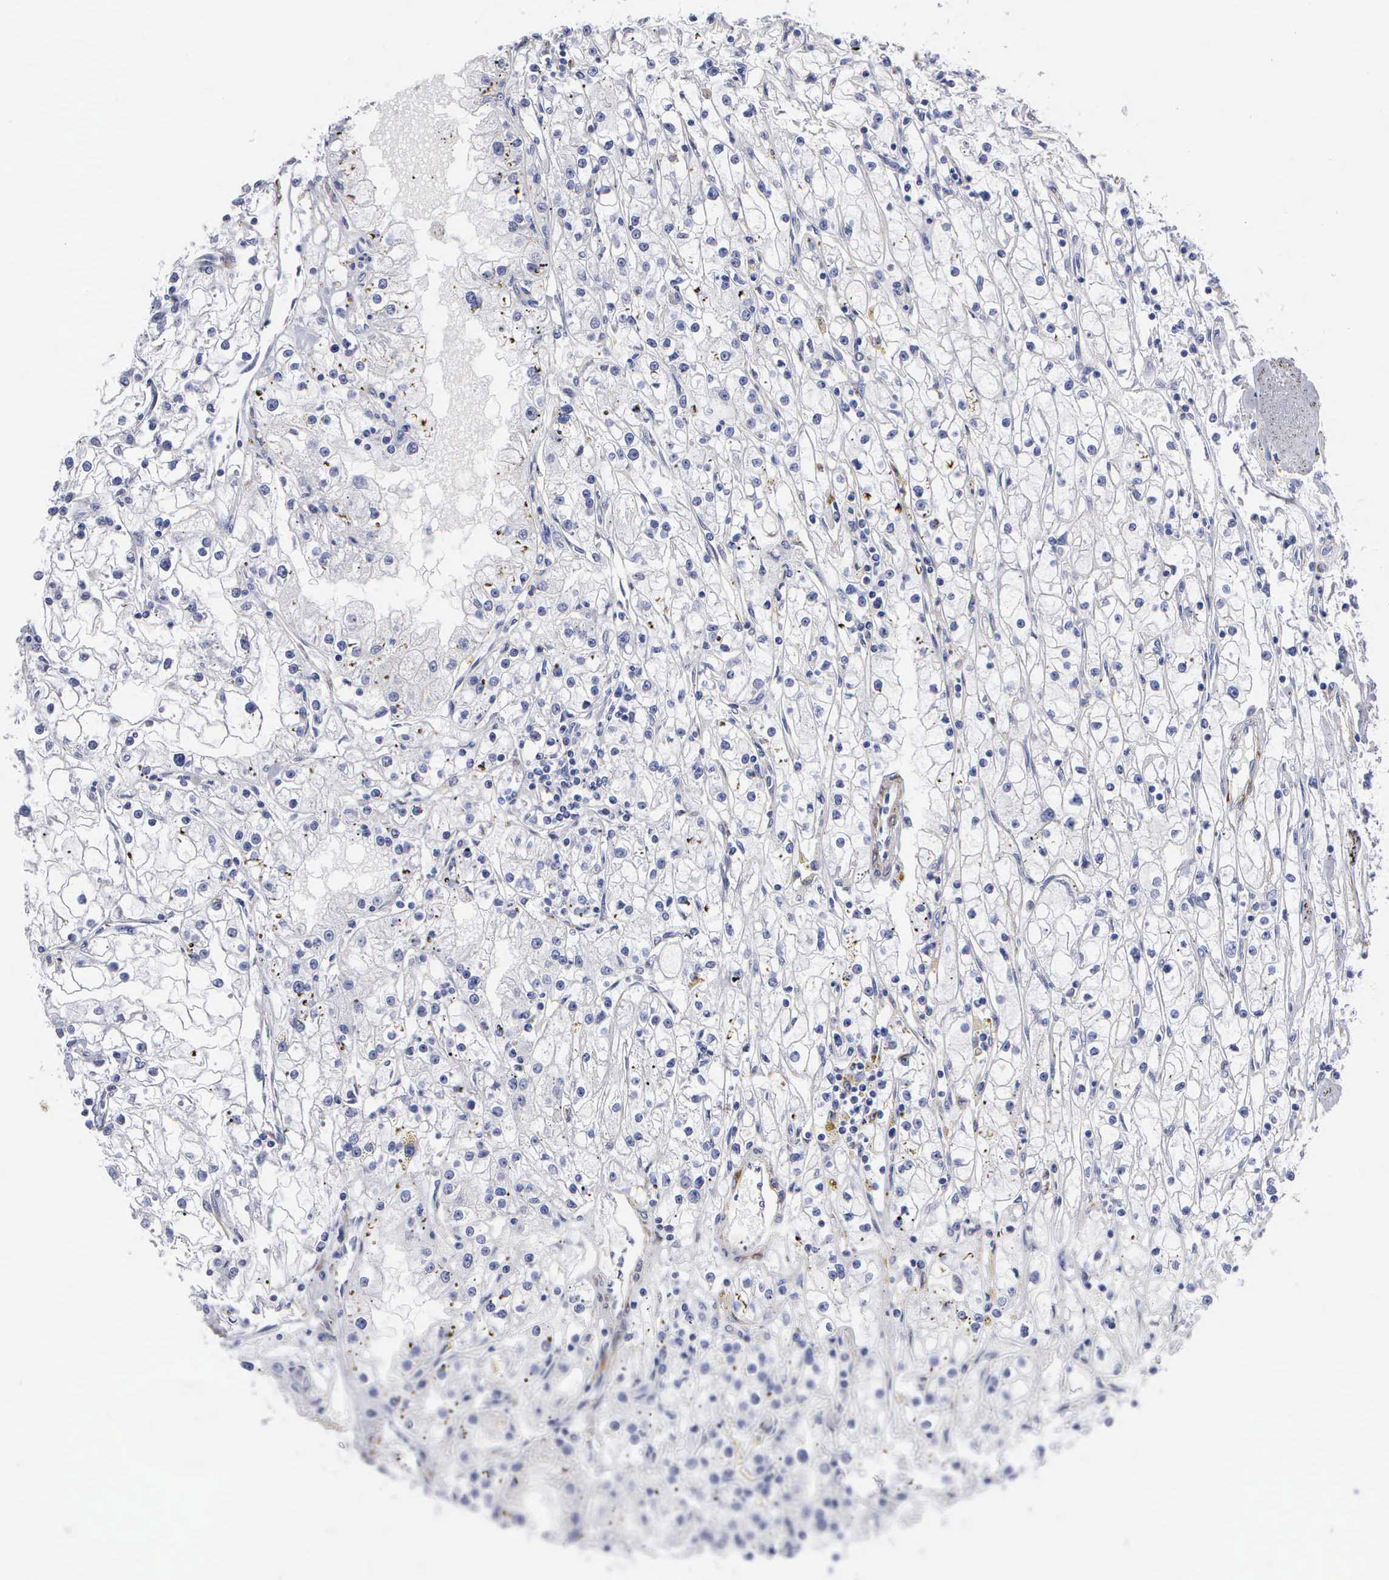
{"staining": {"intensity": "negative", "quantity": "none", "location": "none"}, "tissue": "renal cancer", "cell_type": "Tumor cells", "image_type": "cancer", "snomed": [{"axis": "morphology", "description": "Adenocarcinoma, NOS"}, {"axis": "topography", "description": "Kidney"}], "caption": "Immunohistochemistry photomicrograph of renal cancer (adenocarcinoma) stained for a protein (brown), which reveals no staining in tumor cells.", "gene": "ELFN2", "patient": {"sex": "male", "age": 56}}